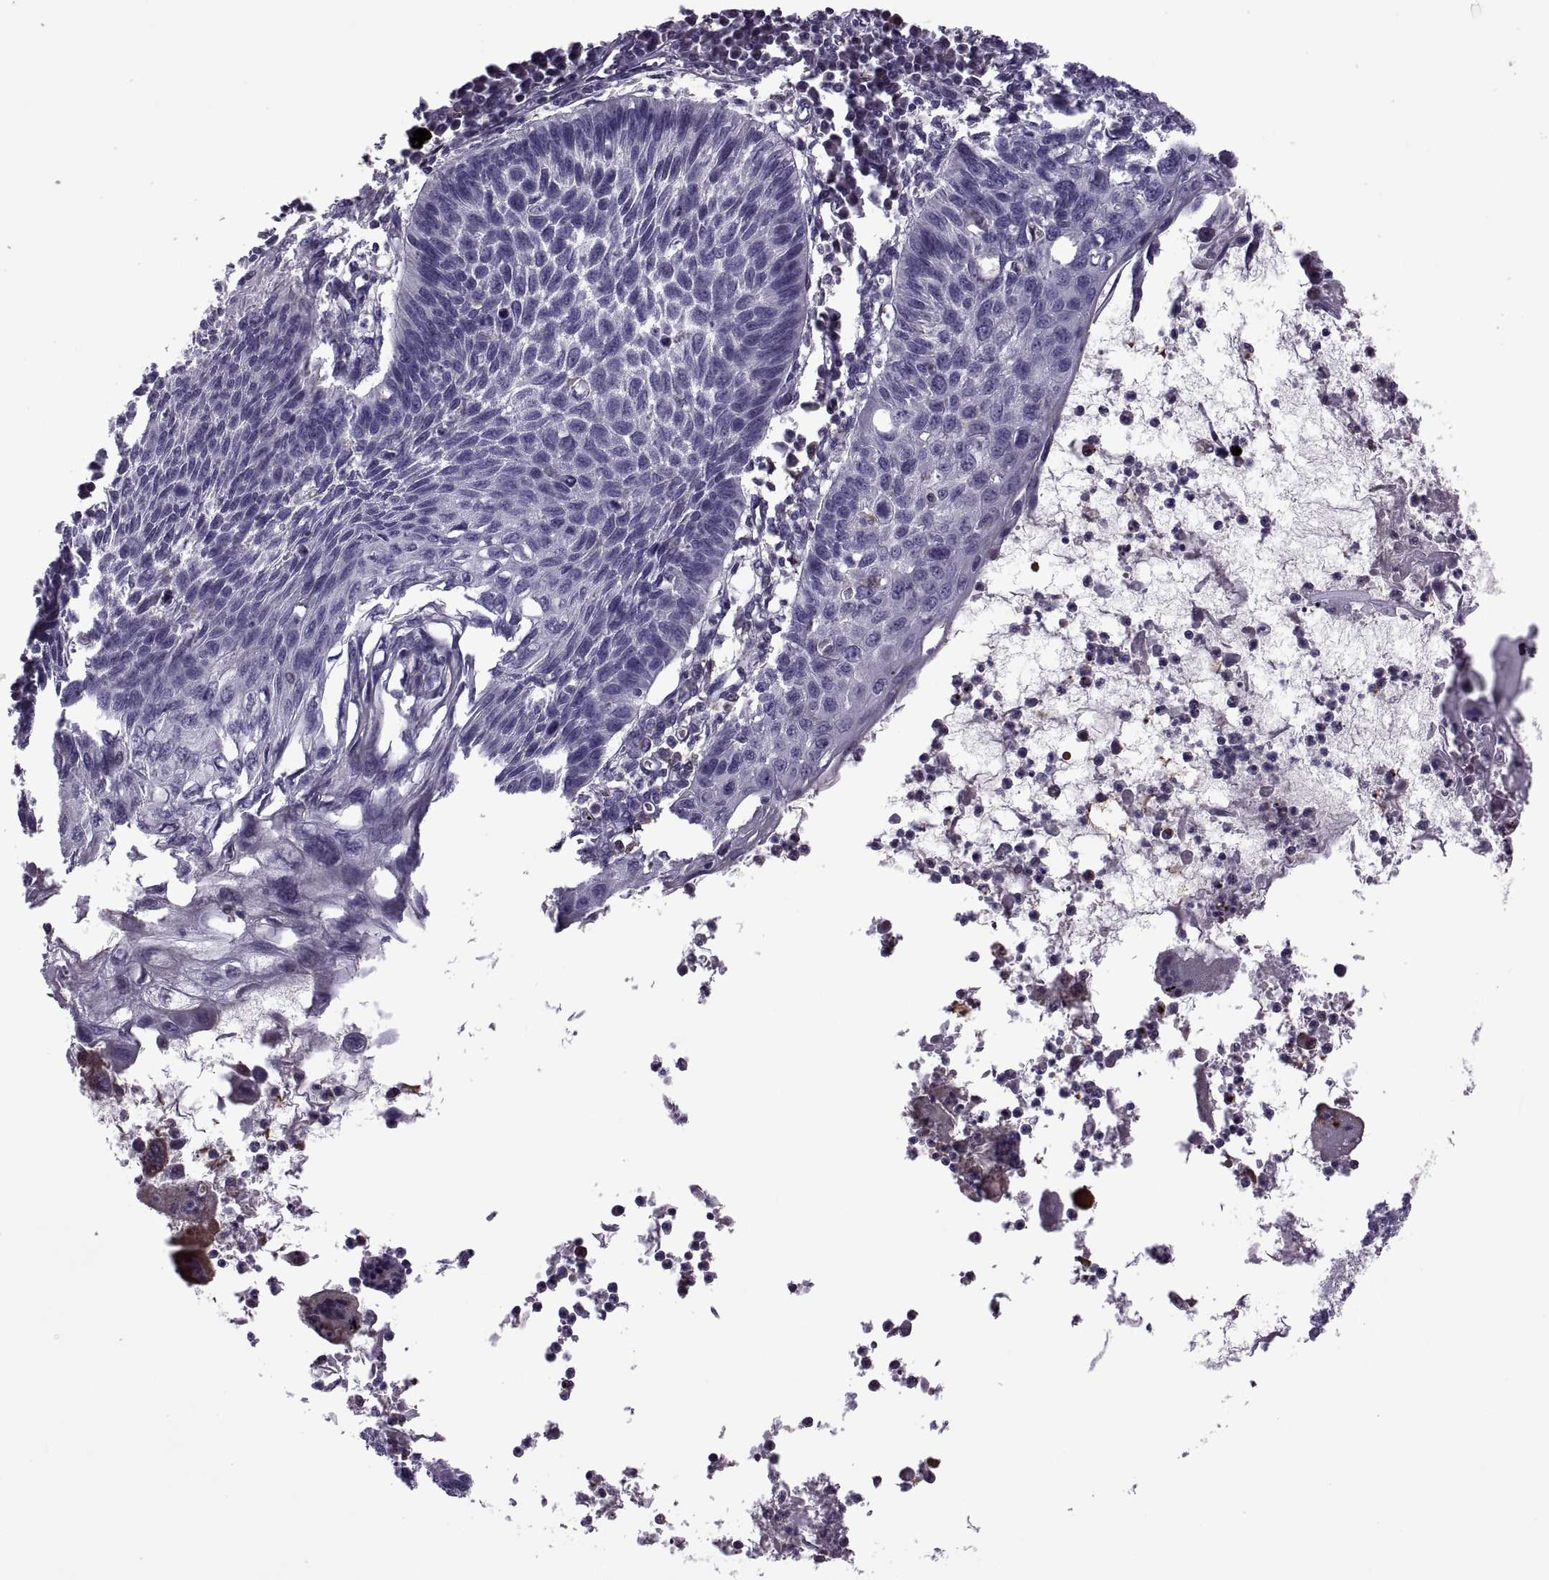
{"staining": {"intensity": "negative", "quantity": "none", "location": "none"}, "tissue": "lung cancer", "cell_type": "Tumor cells", "image_type": "cancer", "snomed": [{"axis": "morphology", "description": "Squamous cell carcinoma, NOS"}, {"axis": "topography", "description": "Lung"}], "caption": "Micrograph shows no protein staining in tumor cells of lung cancer (squamous cell carcinoma) tissue.", "gene": "ODF3", "patient": {"sex": "male", "age": 78}}